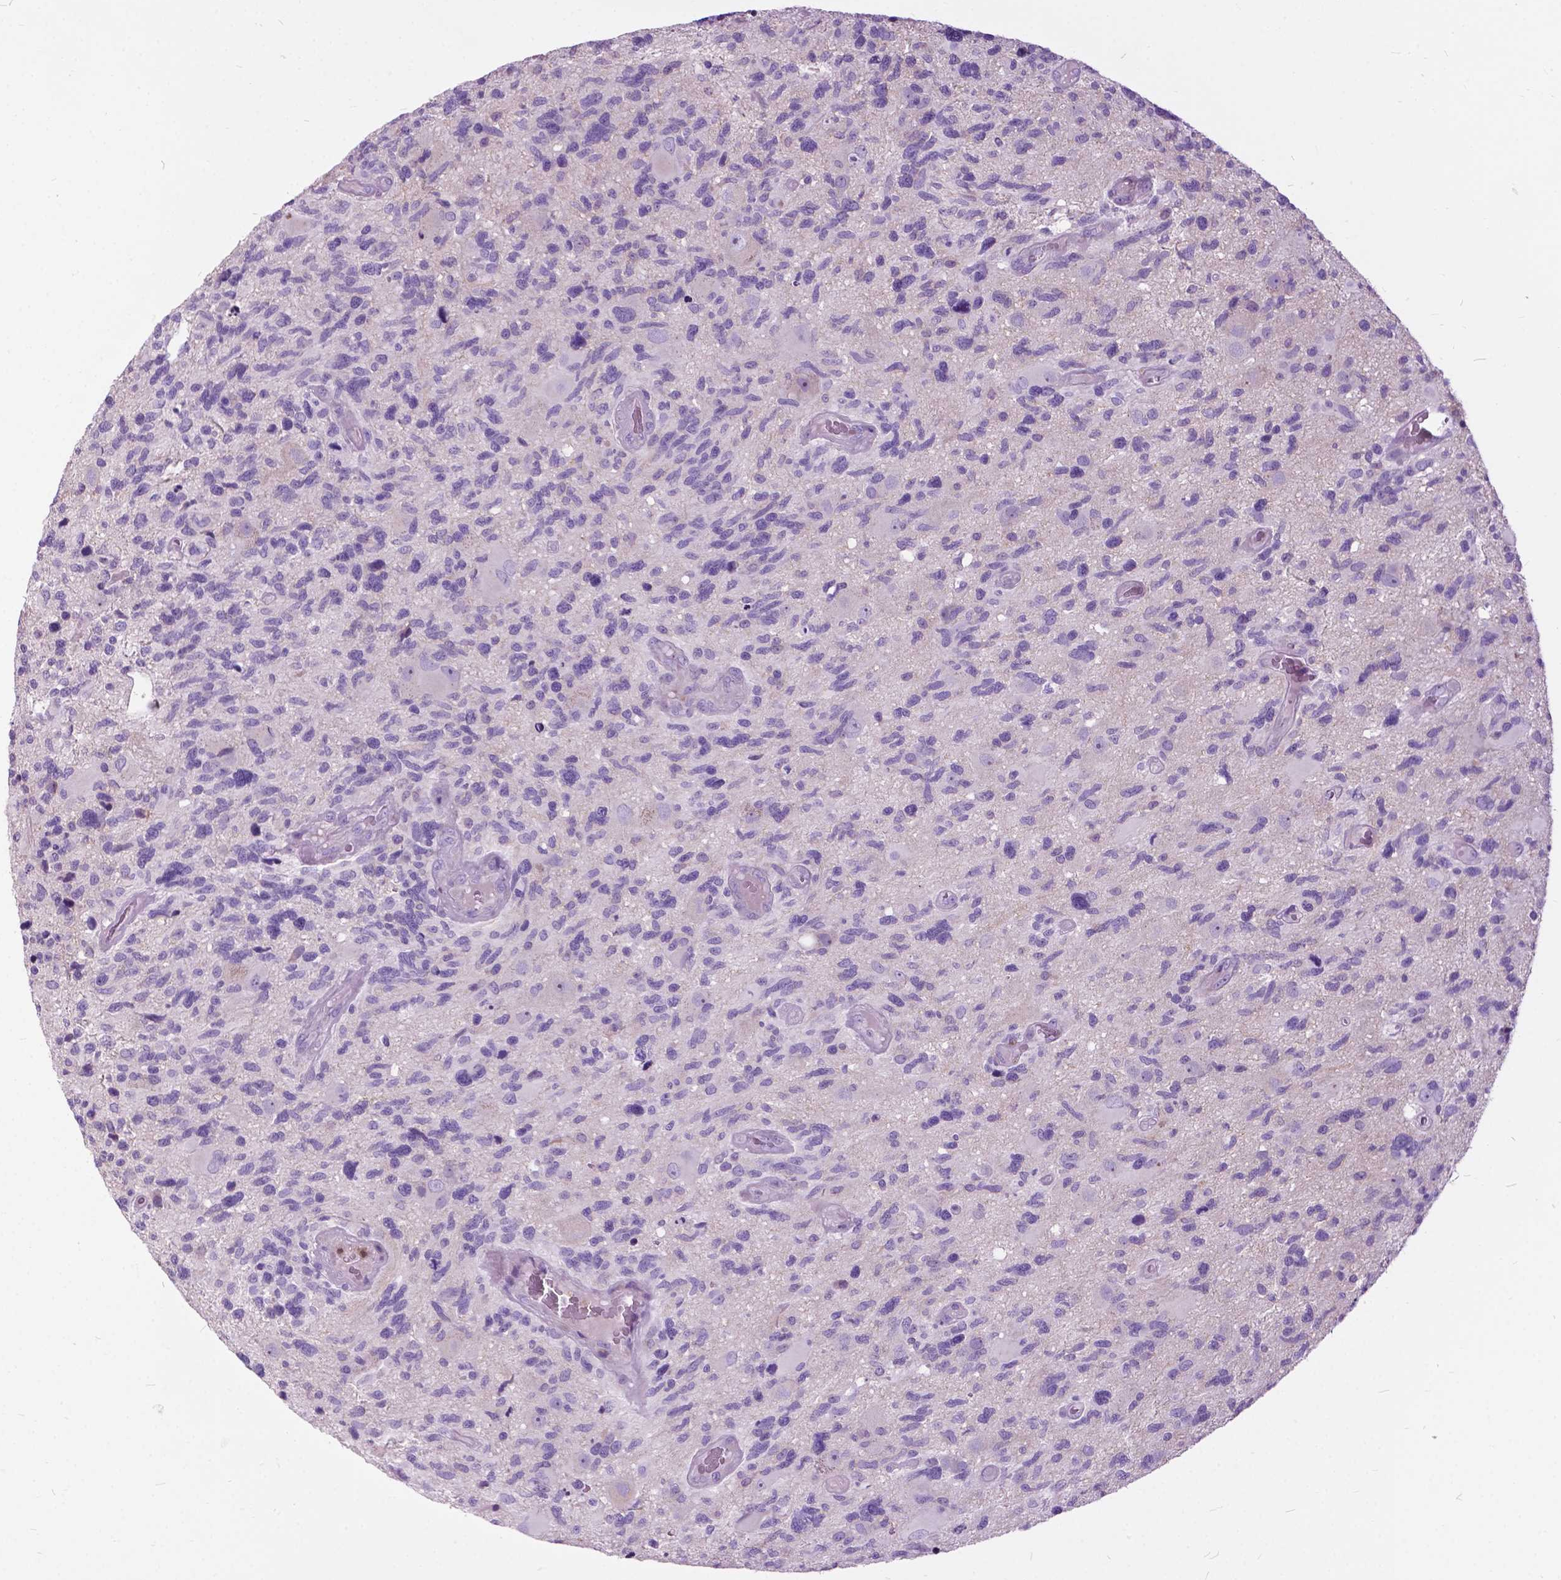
{"staining": {"intensity": "negative", "quantity": "none", "location": "none"}, "tissue": "glioma", "cell_type": "Tumor cells", "image_type": "cancer", "snomed": [{"axis": "morphology", "description": "Glioma, malignant, High grade"}, {"axis": "topography", "description": "Brain"}], "caption": "A photomicrograph of human malignant high-grade glioma is negative for staining in tumor cells. The staining is performed using DAB (3,3'-diaminobenzidine) brown chromogen with nuclei counter-stained in using hematoxylin.", "gene": "PRR35", "patient": {"sex": "male", "age": 49}}